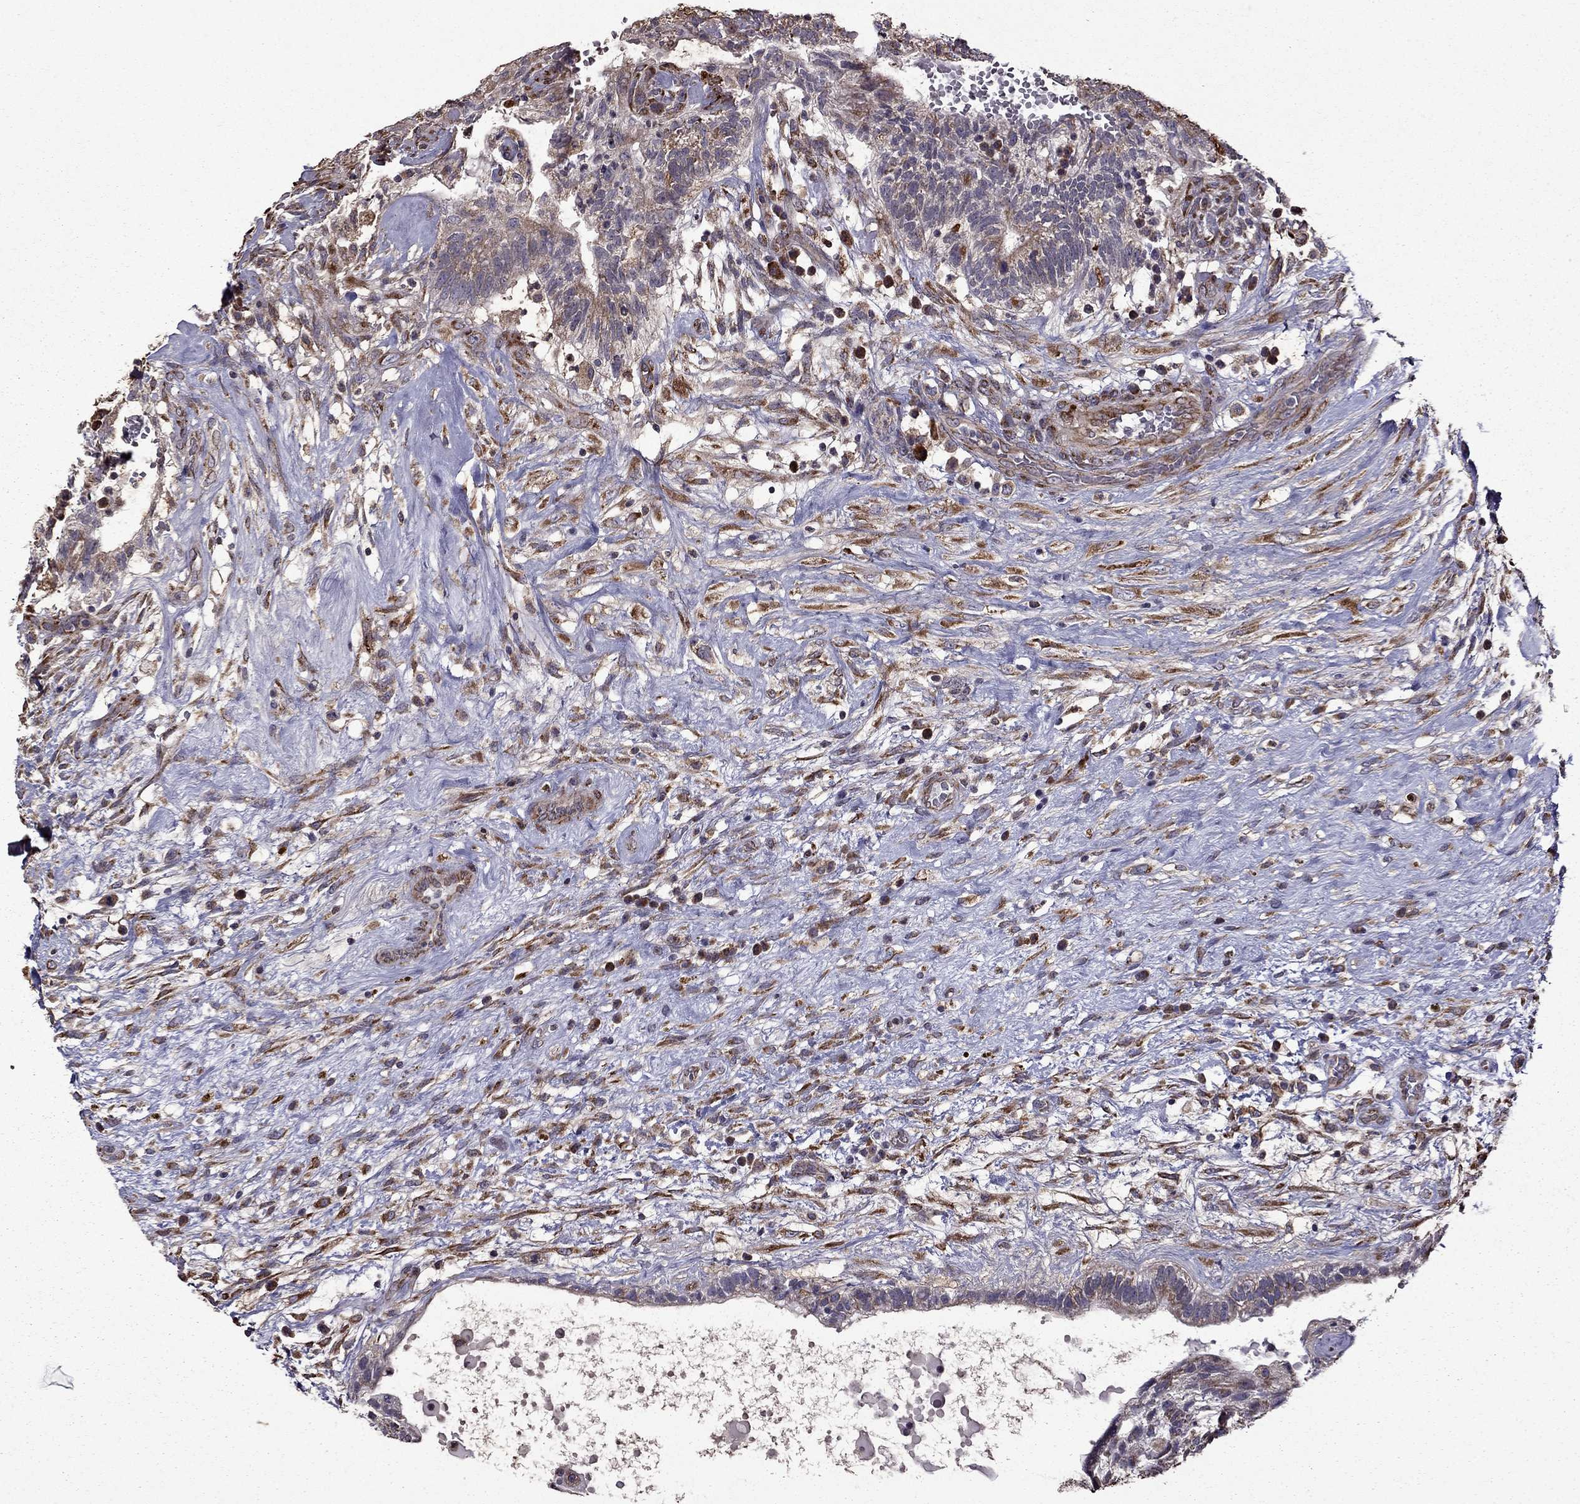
{"staining": {"intensity": "weak", "quantity": ">75%", "location": "cytoplasmic/membranous"}, "tissue": "testis cancer", "cell_type": "Tumor cells", "image_type": "cancer", "snomed": [{"axis": "morphology", "description": "Normal tissue, NOS"}, {"axis": "morphology", "description": "Carcinoma, Embryonal, NOS"}, {"axis": "topography", "description": "Testis"}, {"axis": "topography", "description": "Epididymis"}], "caption": "A low amount of weak cytoplasmic/membranous positivity is seen in about >75% of tumor cells in embryonal carcinoma (testis) tissue.", "gene": "IKBIP", "patient": {"sex": "male", "age": 32}}